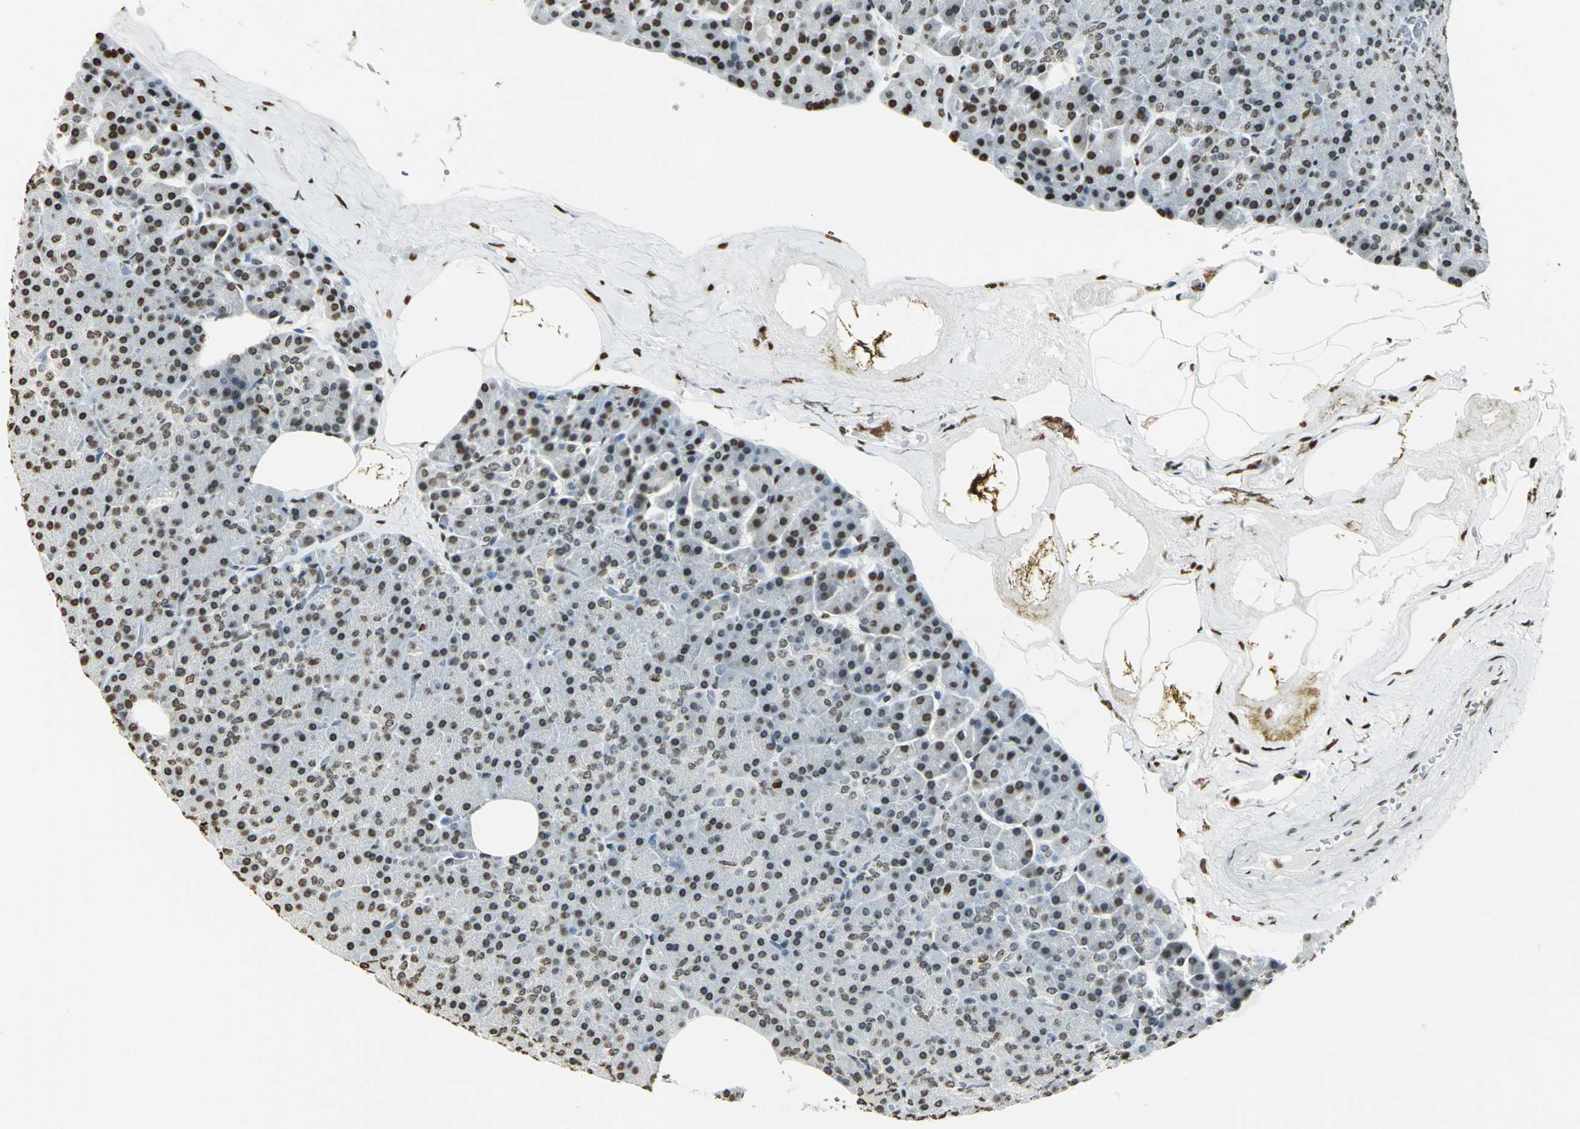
{"staining": {"intensity": "strong", "quantity": ">75%", "location": "nuclear"}, "tissue": "pancreas", "cell_type": "Exocrine glandular cells", "image_type": "normal", "snomed": [{"axis": "morphology", "description": "Normal tissue, NOS"}, {"axis": "topography", "description": "Pancreas"}], "caption": "Immunohistochemistry (IHC) of normal human pancreas shows high levels of strong nuclear staining in approximately >75% of exocrine glandular cells. (Stains: DAB (3,3'-diaminobenzidine) in brown, nuclei in blue, Microscopy: brightfield microscopy at high magnification).", "gene": "MCM4", "patient": {"sex": "female", "age": 35}}